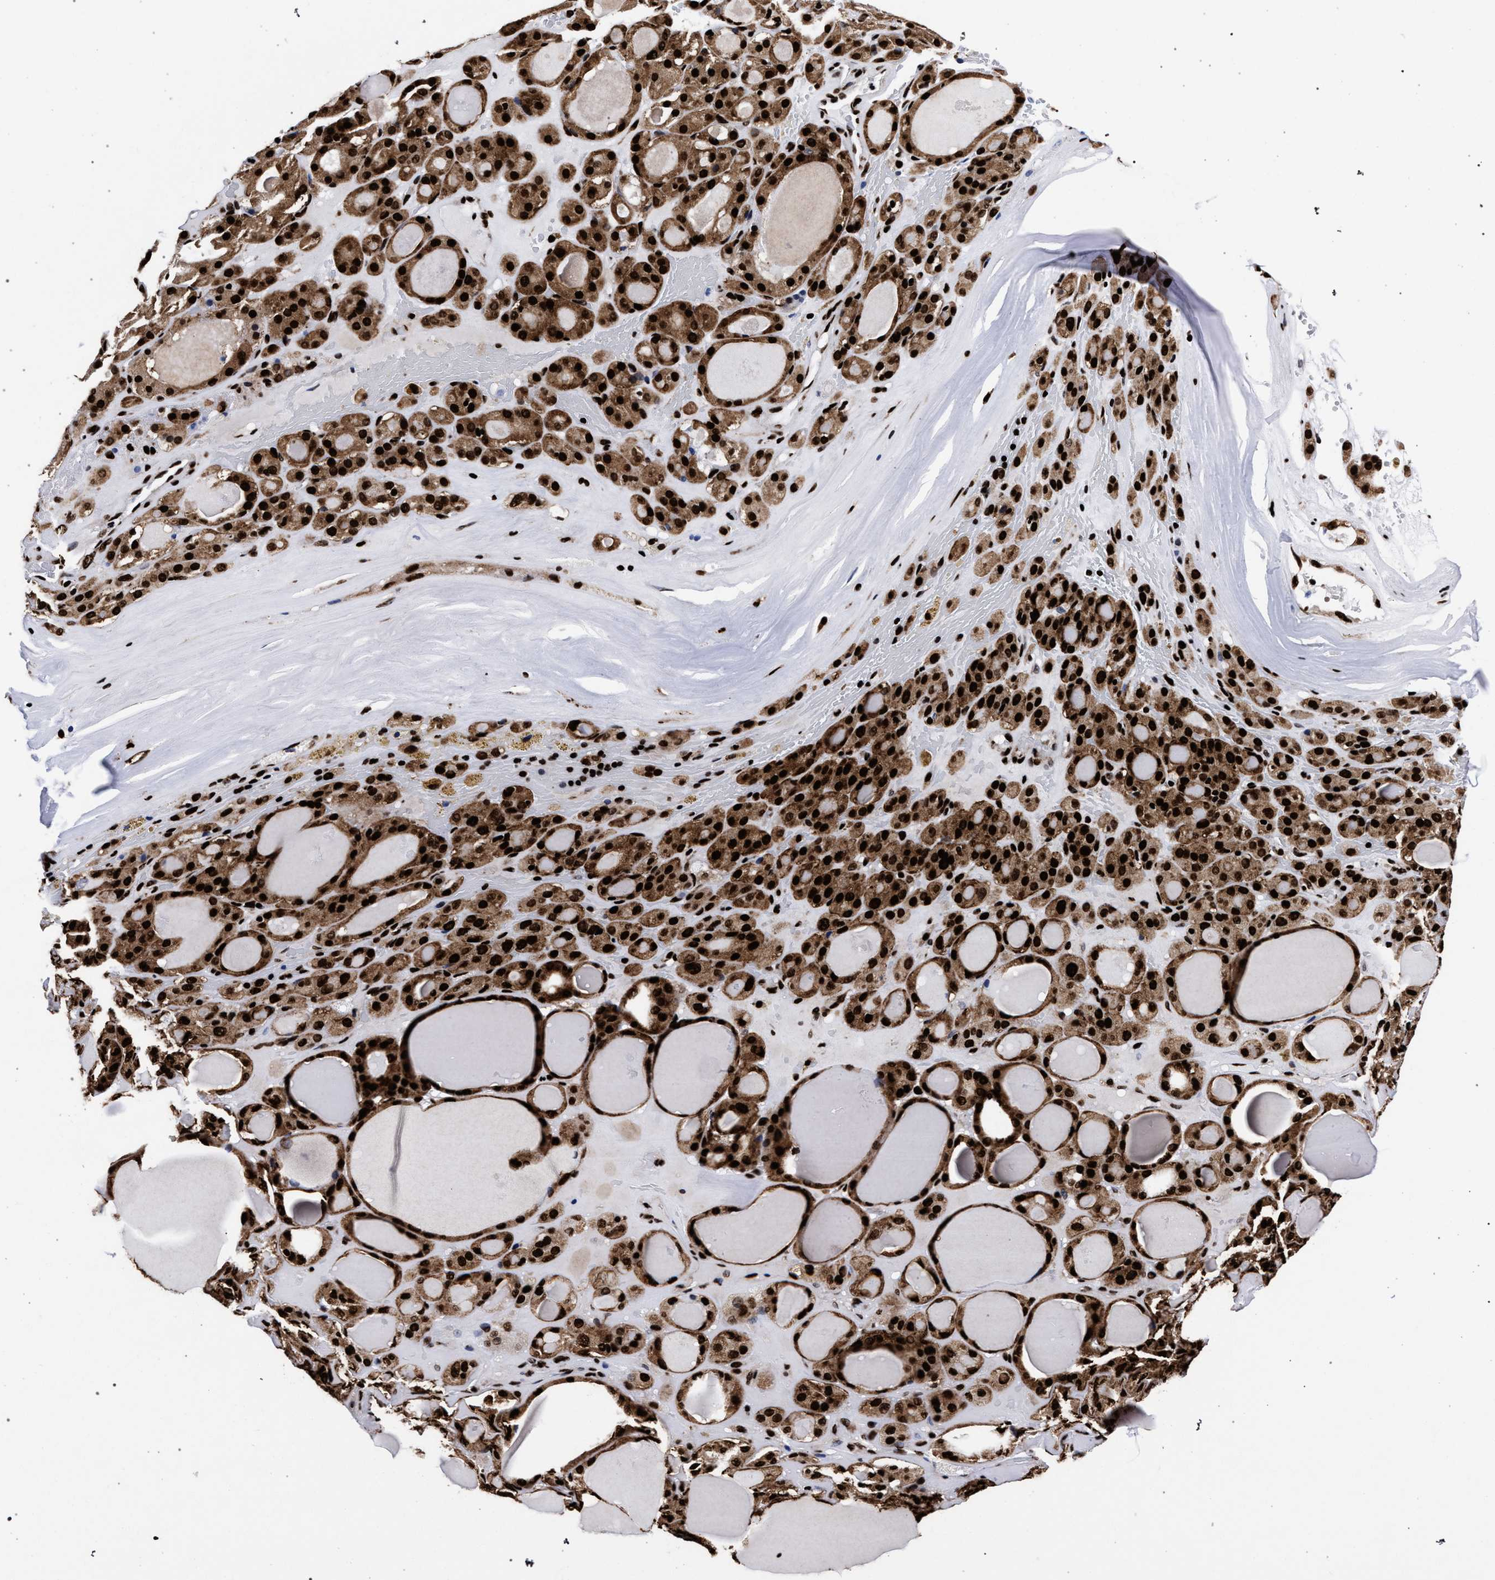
{"staining": {"intensity": "strong", "quantity": ">75%", "location": "cytoplasmic/membranous,nuclear"}, "tissue": "thyroid gland", "cell_type": "Glandular cells", "image_type": "normal", "snomed": [{"axis": "morphology", "description": "Normal tissue, NOS"}, {"axis": "morphology", "description": "Carcinoma, NOS"}, {"axis": "topography", "description": "Thyroid gland"}], "caption": "Thyroid gland was stained to show a protein in brown. There is high levels of strong cytoplasmic/membranous,nuclear positivity in approximately >75% of glandular cells.", "gene": "HNRNPA1", "patient": {"sex": "female", "age": 86}}